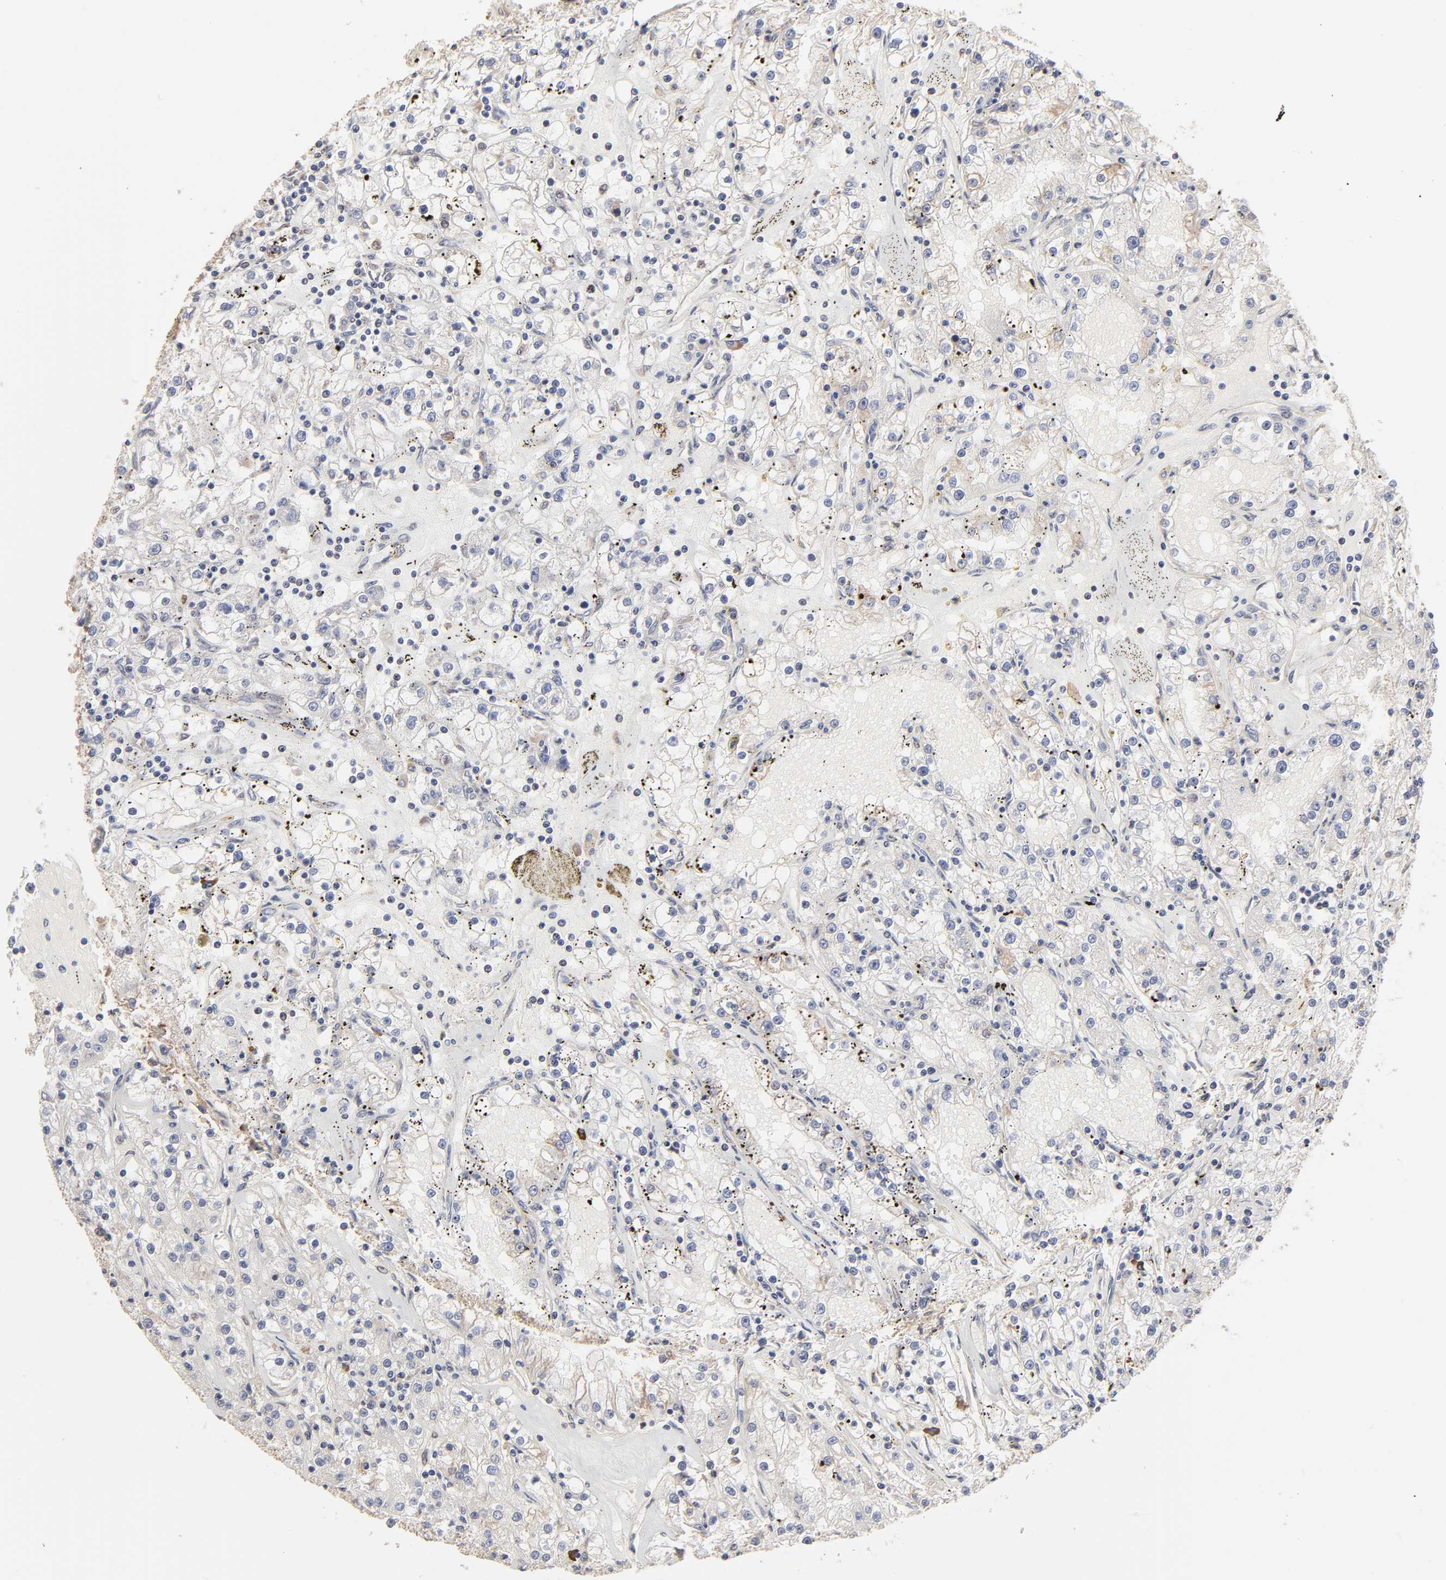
{"staining": {"intensity": "negative", "quantity": "none", "location": "none"}, "tissue": "renal cancer", "cell_type": "Tumor cells", "image_type": "cancer", "snomed": [{"axis": "morphology", "description": "Adenocarcinoma, NOS"}, {"axis": "topography", "description": "Kidney"}], "caption": "DAB immunohistochemical staining of human renal cancer exhibits no significant expression in tumor cells.", "gene": "CHM", "patient": {"sex": "male", "age": 56}}